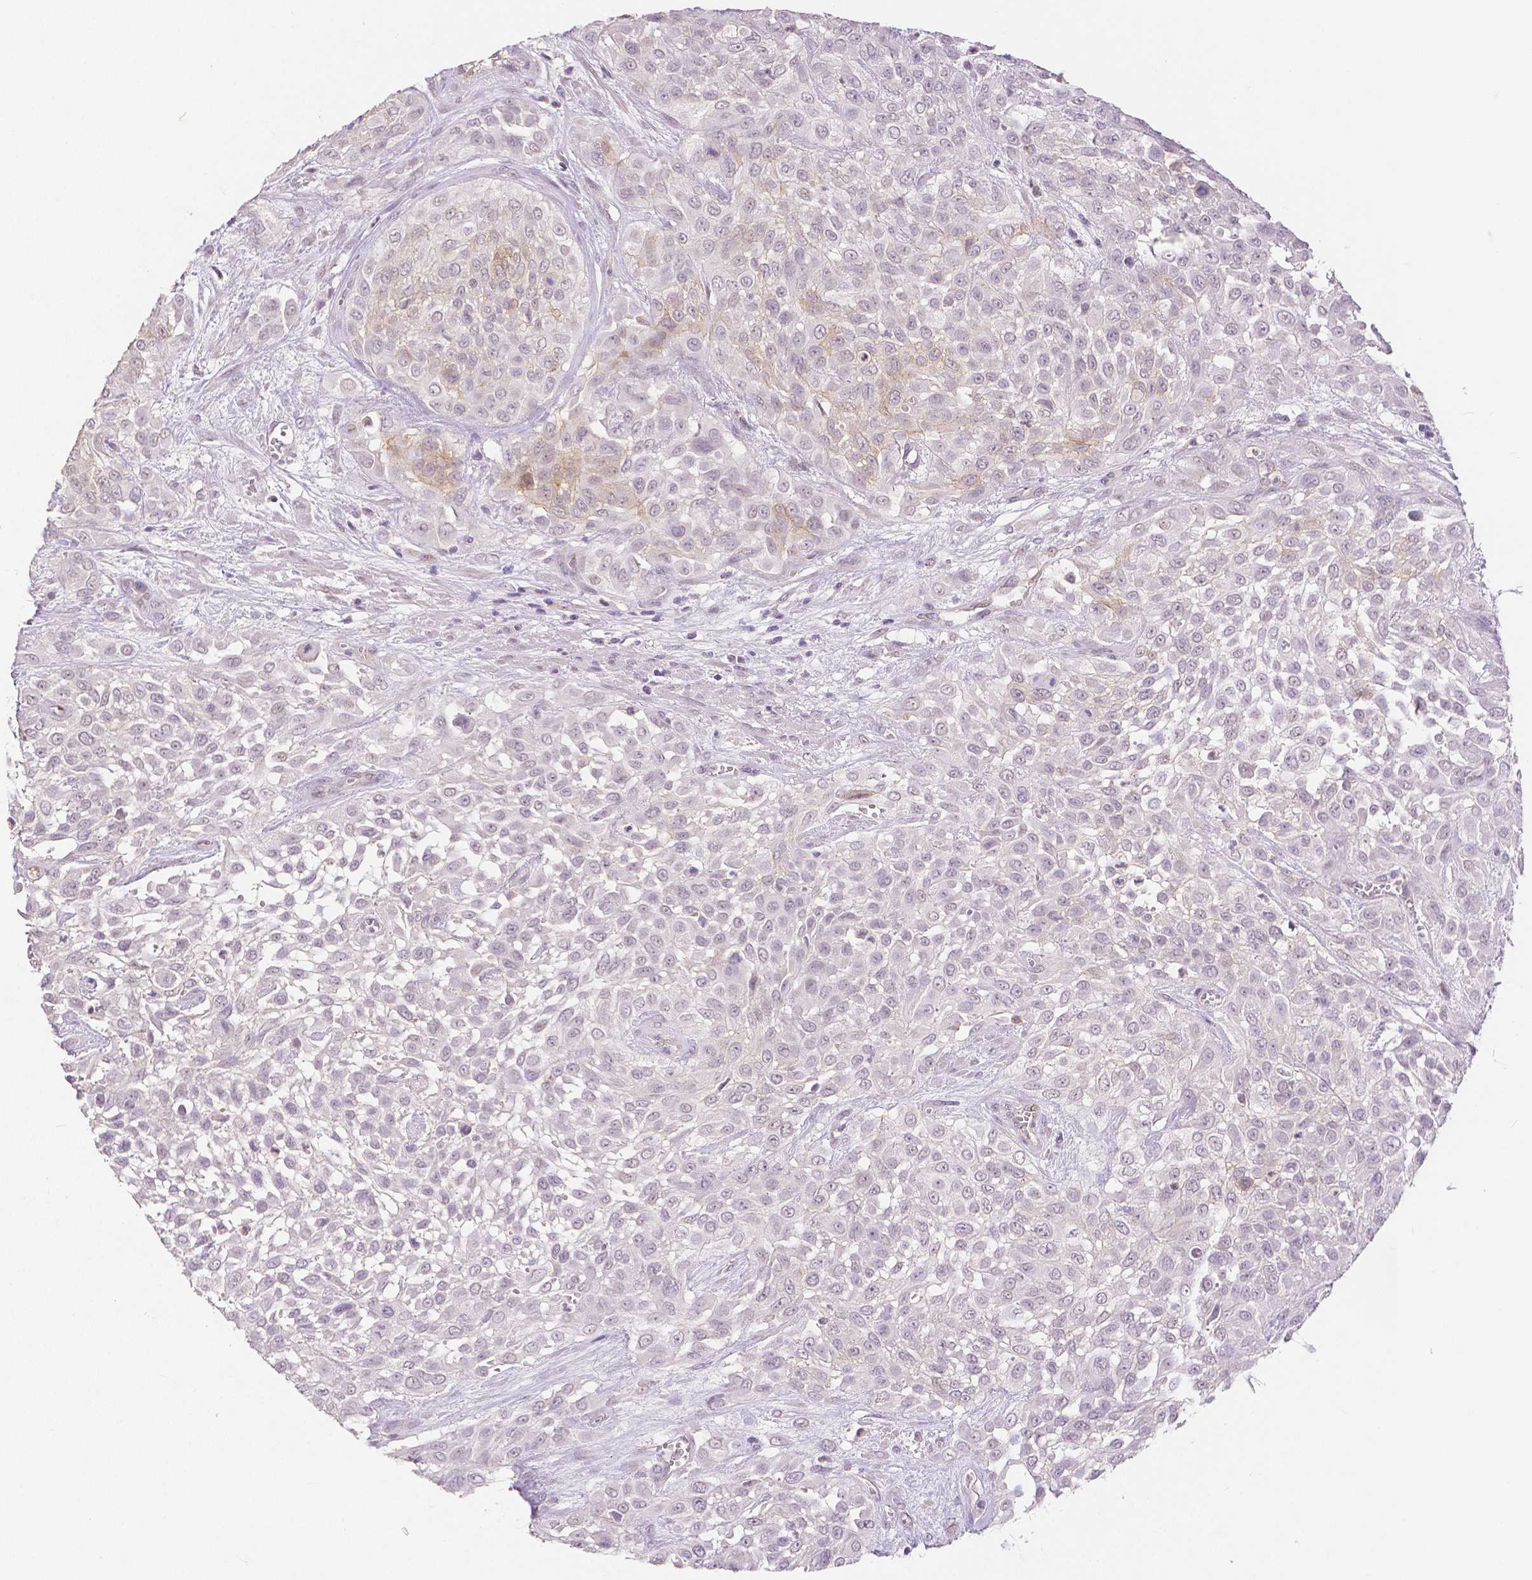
{"staining": {"intensity": "negative", "quantity": "none", "location": "none"}, "tissue": "urothelial cancer", "cell_type": "Tumor cells", "image_type": "cancer", "snomed": [{"axis": "morphology", "description": "Urothelial carcinoma, High grade"}, {"axis": "topography", "description": "Urinary bladder"}], "caption": "Immunohistochemical staining of high-grade urothelial carcinoma exhibits no significant staining in tumor cells.", "gene": "OCLN", "patient": {"sex": "male", "age": 57}}